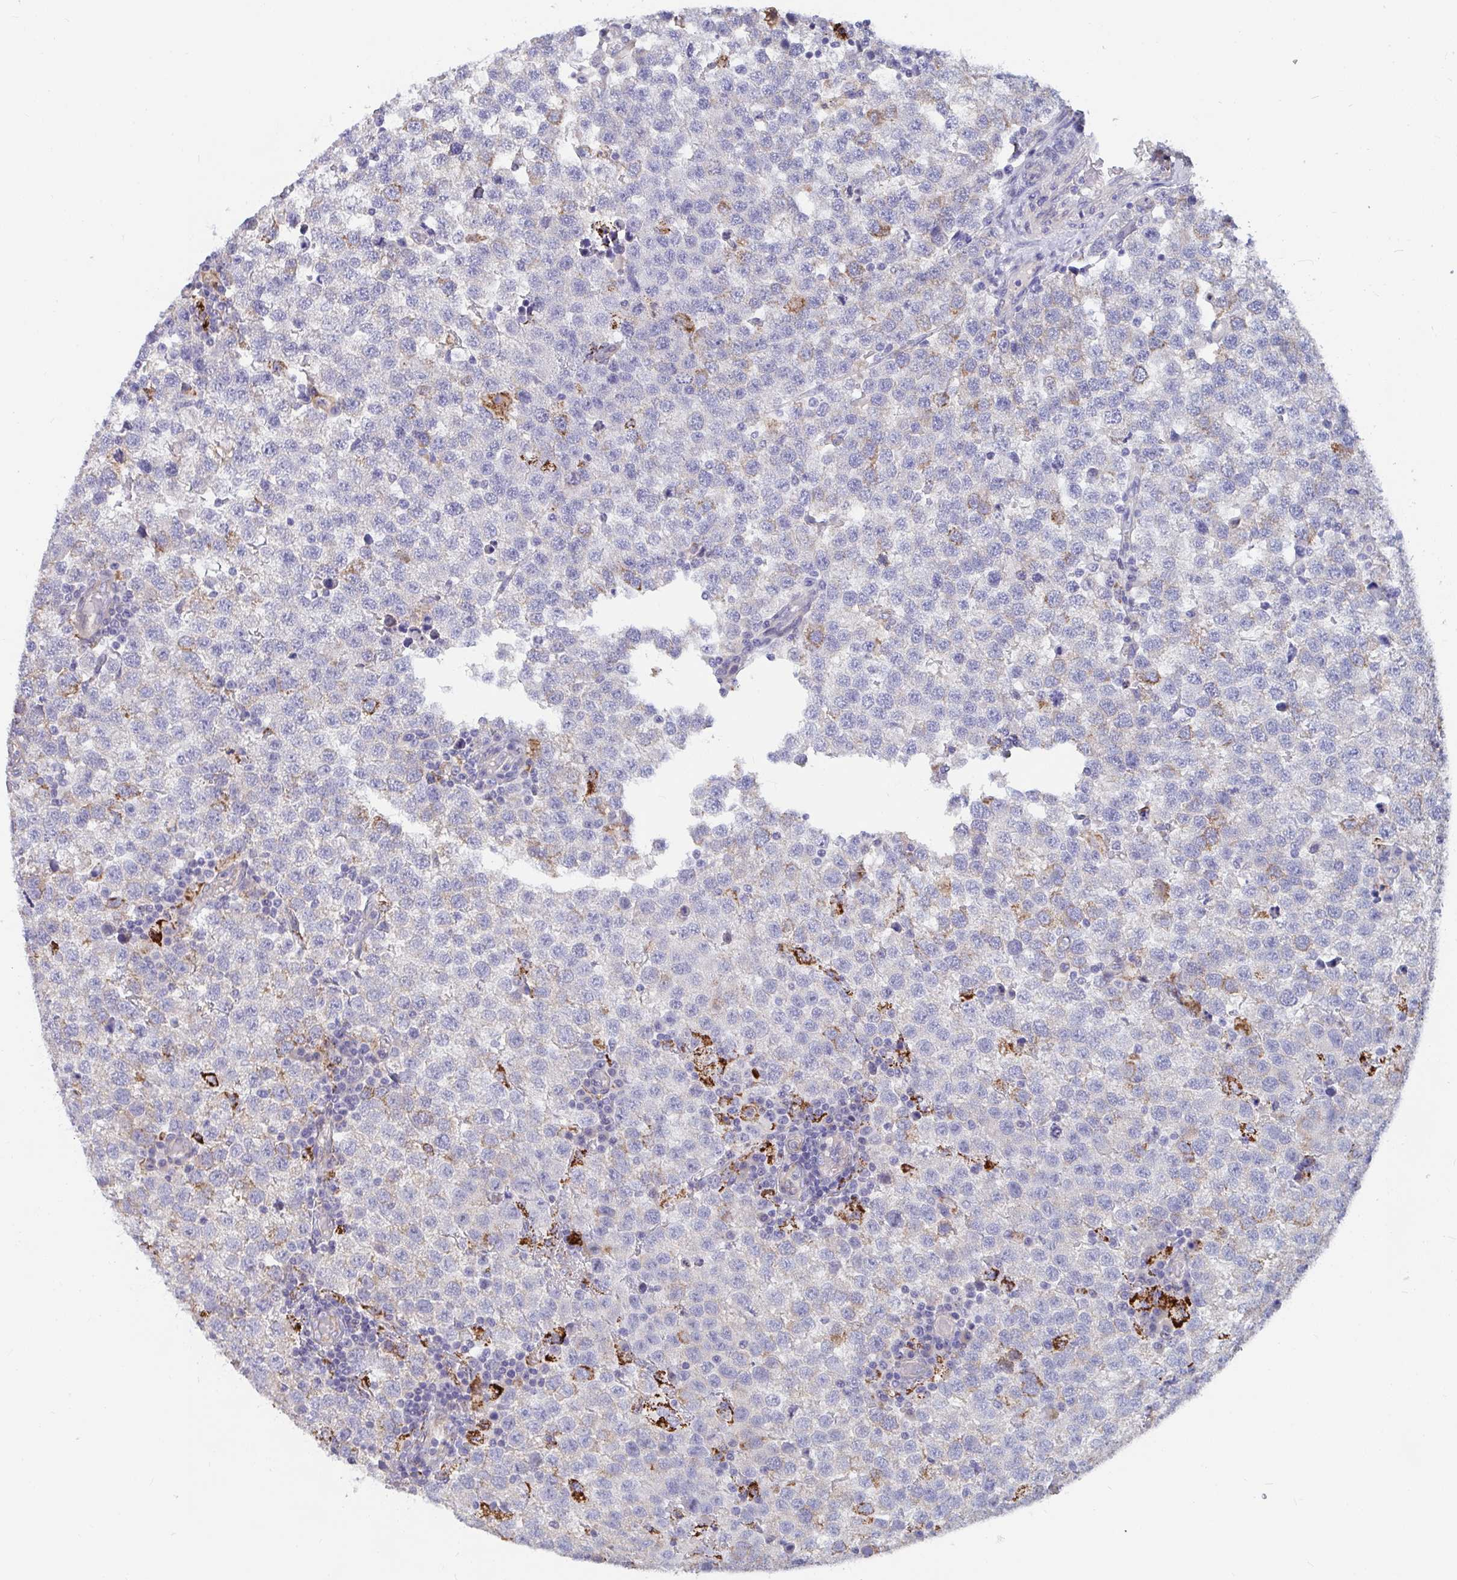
{"staining": {"intensity": "moderate", "quantity": "<25%", "location": "cytoplasmic/membranous"}, "tissue": "testis cancer", "cell_type": "Tumor cells", "image_type": "cancer", "snomed": [{"axis": "morphology", "description": "Seminoma, NOS"}, {"axis": "topography", "description": "Testis"}], "caption": "High-magnification brightfield microscopy of testis cancer (seminoma) stained with DAB (3,3'-diaminobenzidine) (brown) and counterstained with hematoxylin (blue). tumor cells exhibit moderate cytoplasmic/membranous expression is seen in approximately<25% of cells. (DAB IHC with brightfield microscopy, high magnification).", "gene": "FAM156B", "patient": {"sex": "male", "age": 34}}